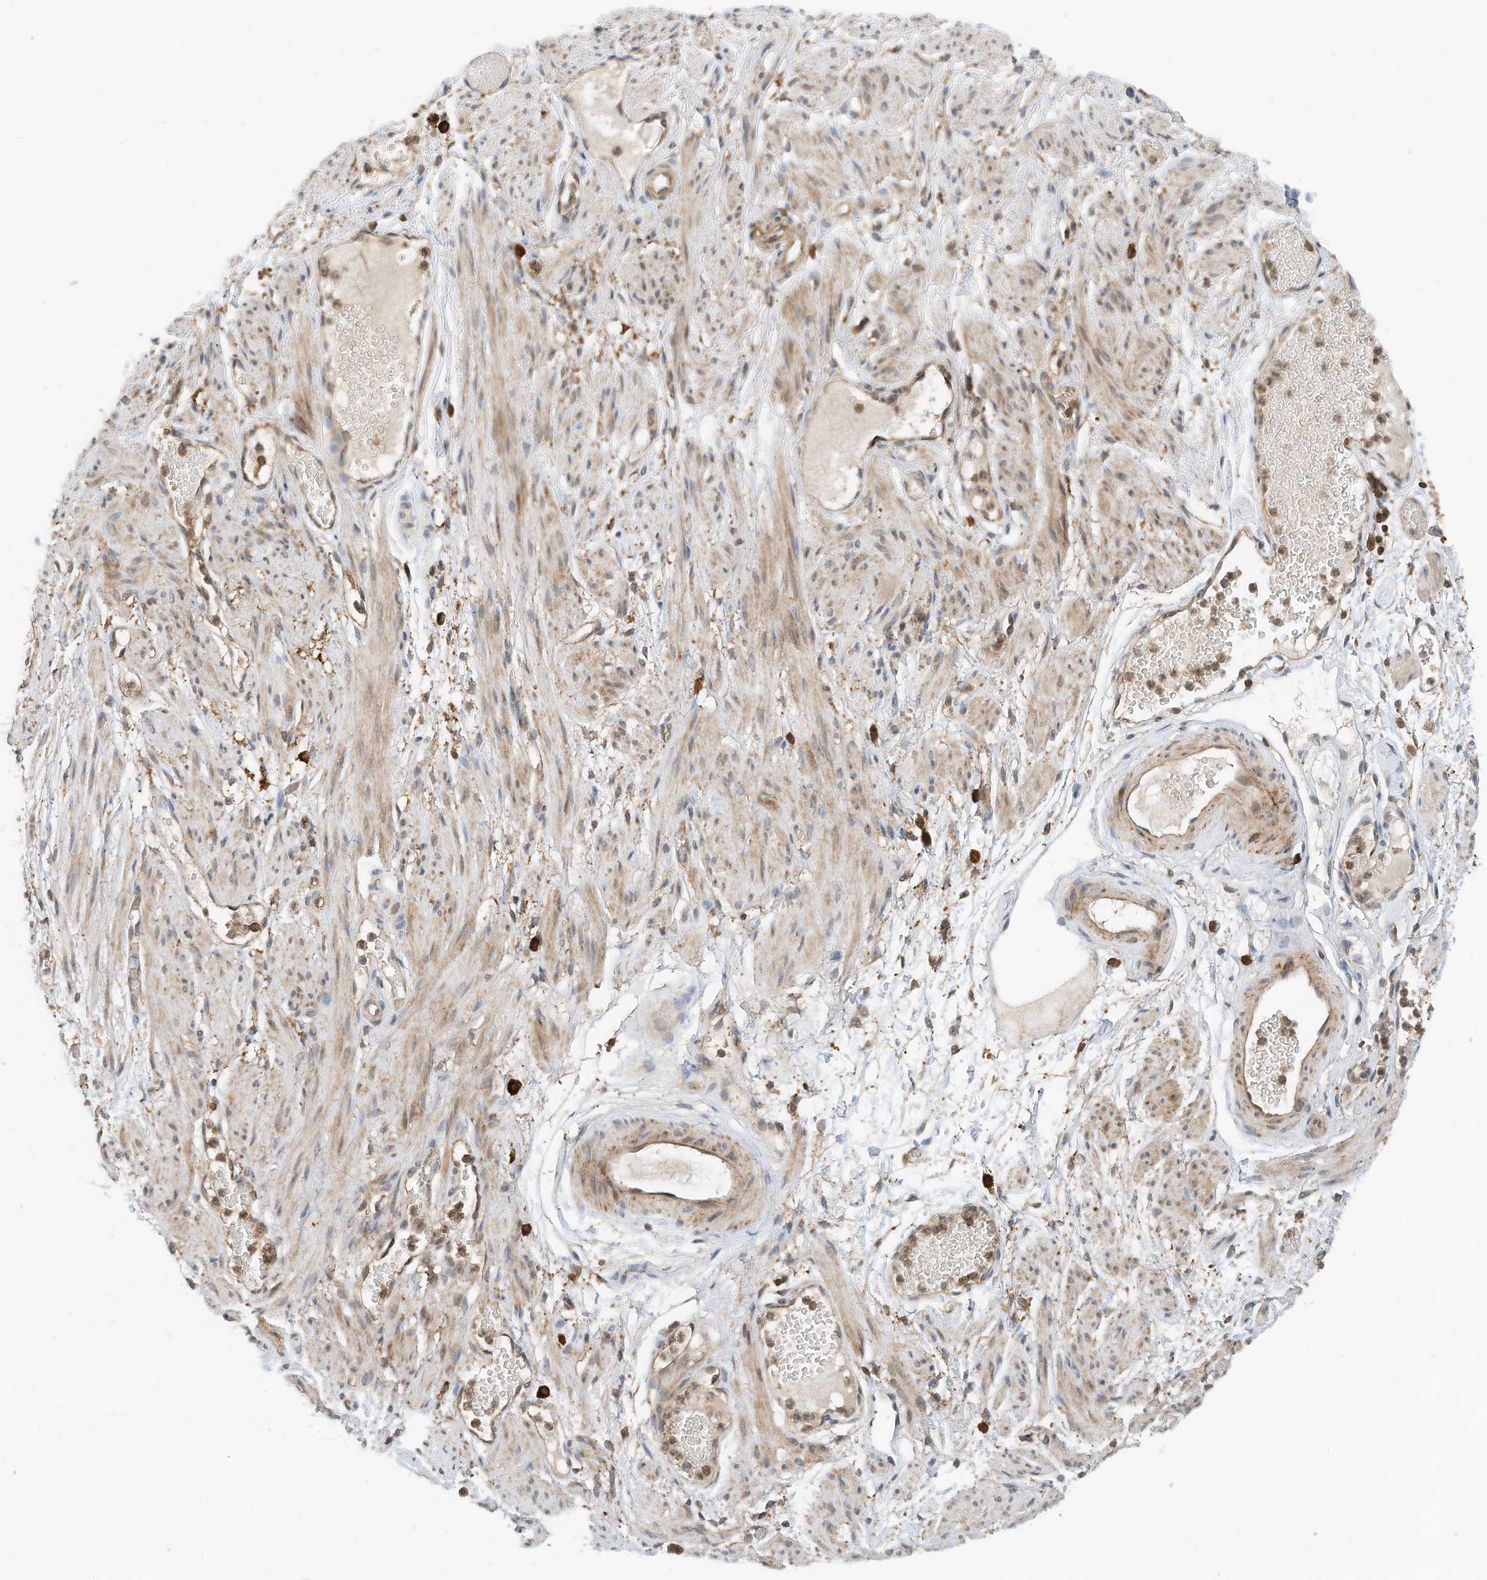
{"staining": {"intensity": "moderate", "quantity": "25%-75%", "location": "cytoplasmic/membranous"}, "tissue": "soft tissue", "cell_type": "Fibroblasts", "image_type": "normal", "snomed": [{"axis": "morphology", "description": "Normal tissue, NOS"}, {"axis": "topography", "description": "Smooth muscle"}, {"axis": "topography", "description": "Peripheral nerve tissue"}], "caption": "Brown immunohistochemical staining in unremarkable soft tissue demonstrates moderate cytoplasmic/membranous staining in about 25%-75% of fibroblasts. The staining was performed using DAB, with brown indicating positive protein expression. Nuclei are stained blue with hematoxylin.", "gene": "CPAMD8", "patient": {"sex": "female", "age": 39}}